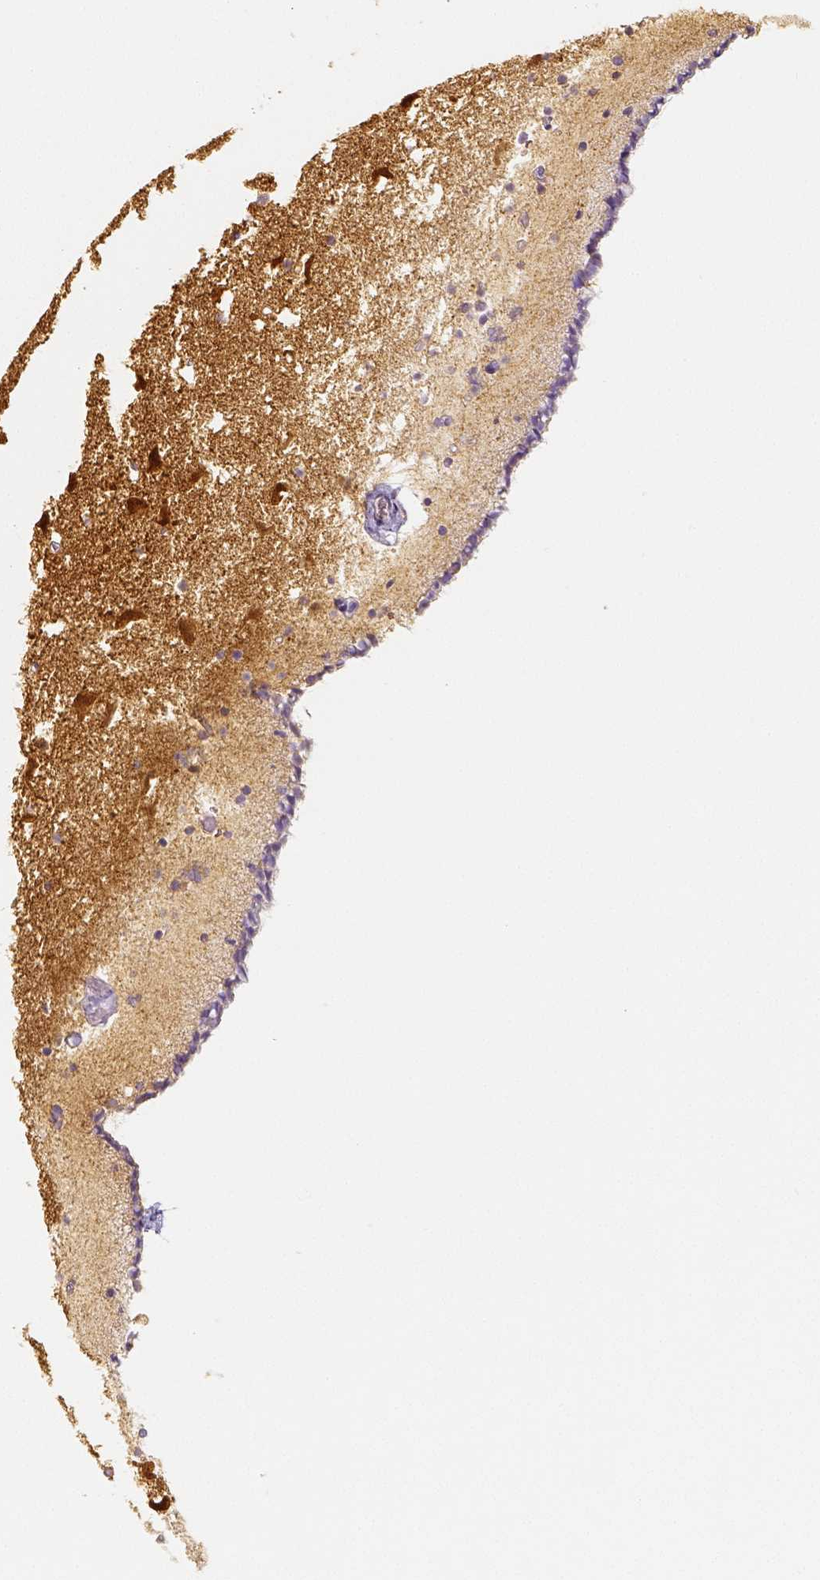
{"staining": {"intensity": "negative", "quantity": "none", "location": "none"}, "tissue": "caudate", "cell_type": "Glial cells", "image_type": "normal", "snomed": [{"axis": "morphology", "description": "Normal tissue, NOS"}, {"axis": "topography", "description": "Lateral ventricle wall"}], "caption": "High magnification brightfield microscopy of normal caudate stained with DAB (3,3'-diaminobenzidine) (brown) and counterstained with hematoxylin (blue): glial cells show no significant expression.", "gene": "NECAB2", "patient": {"sex": "female", "age": 42}}